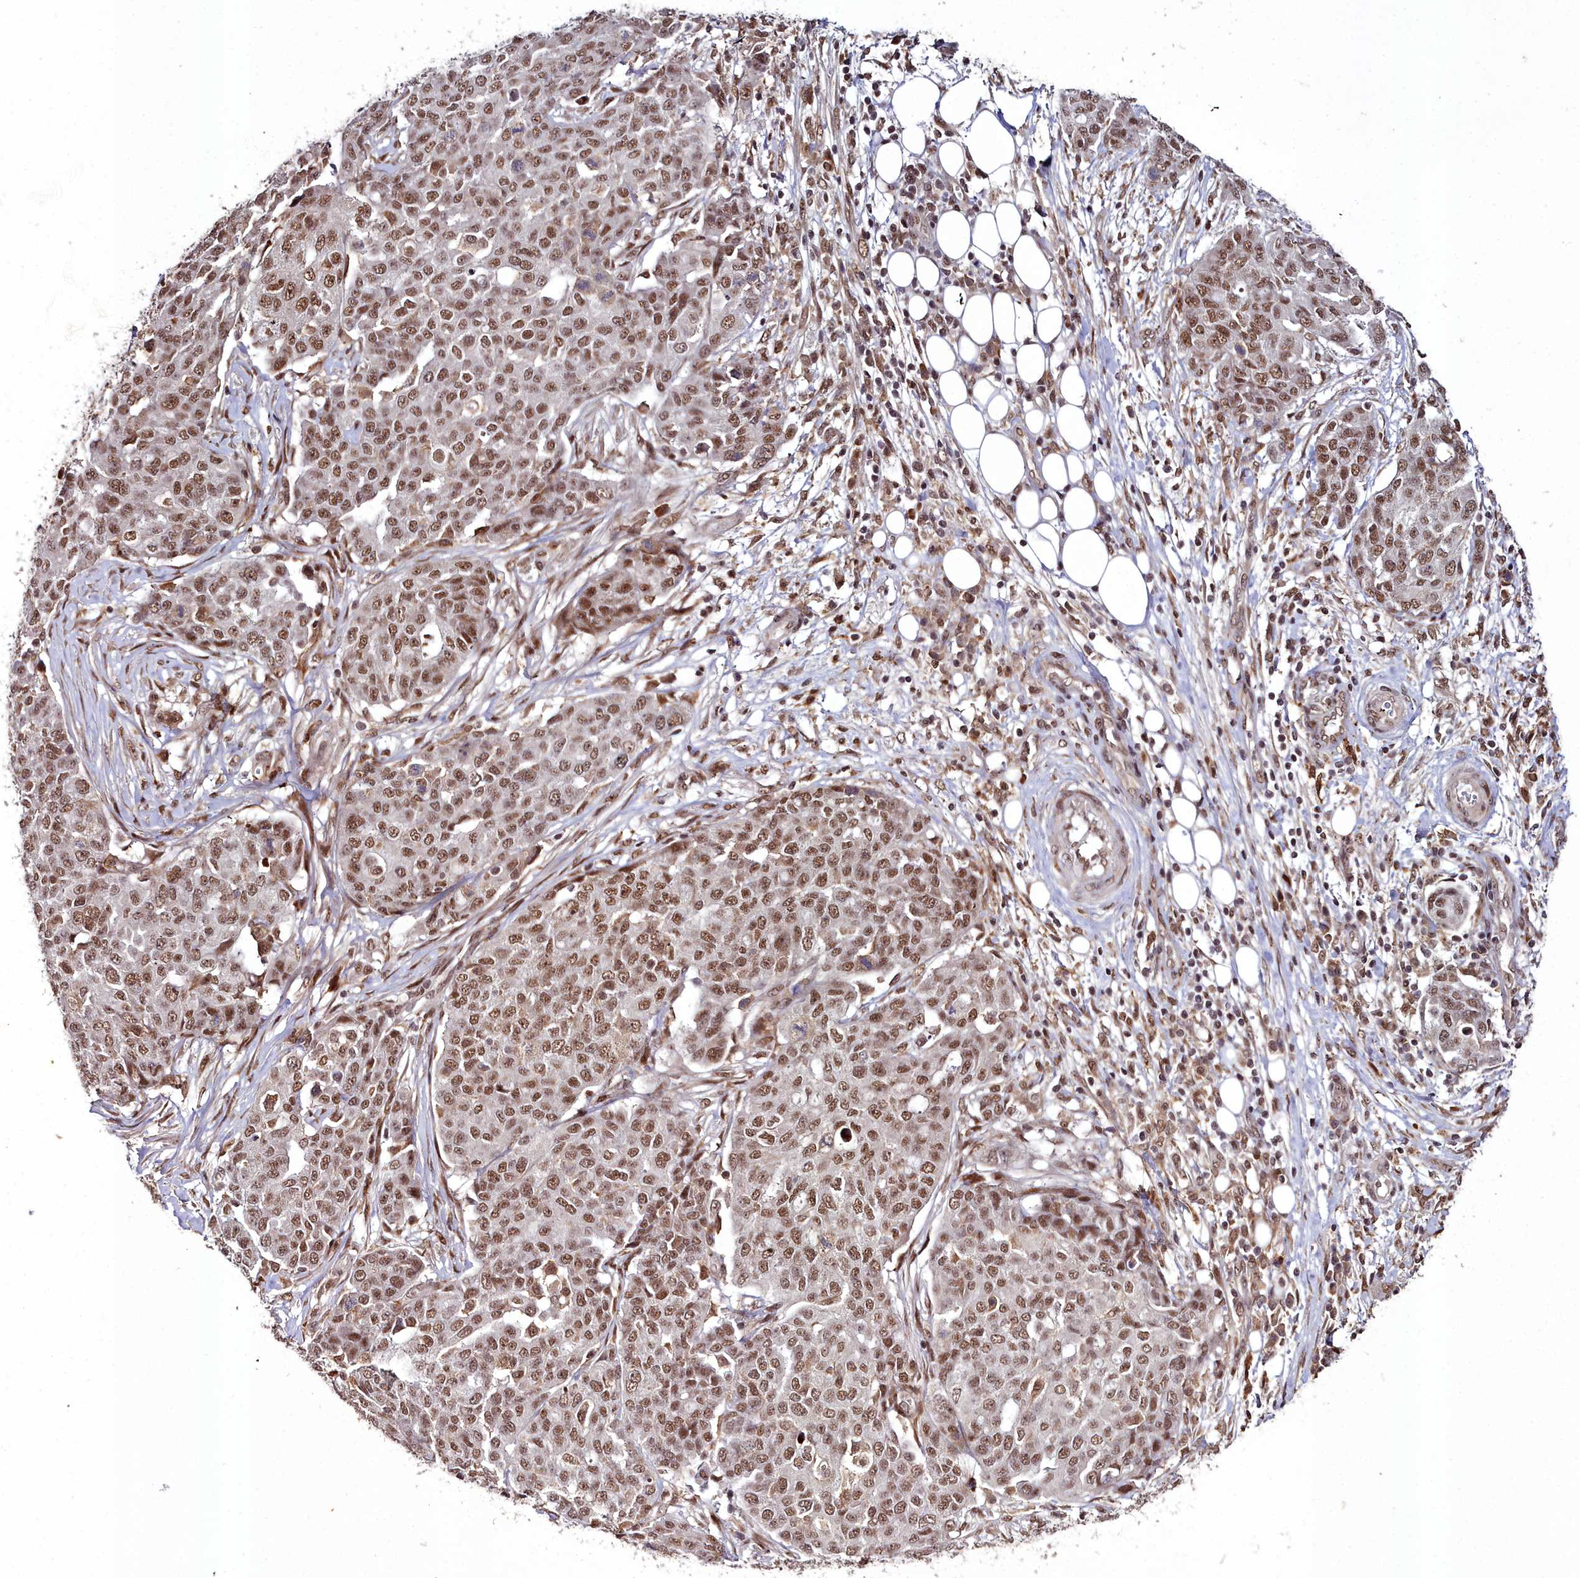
{"staining": {"intensity": "moderate", "quantity": ">75%", "location": "nuclear"}, "tissue": "ovarian cancer", "cell_type": "Tumor cells", "image_type": "cancer", "snomed": [{"axis": "morphology", "description": "Cystadenocarcinoma, serous, NOS"}, {"axis": "topography", "description": "Soft tissue"}, {"axis": "topography", "description": "Ovary"}], "caption": "Moderate nuclear protein positivity is appreciated in approximately >75% of tumor cells in ovarian cancer (serous cystadenocarcinoma). (brown staining indicates protein expression, while blue staining denotes nuclei).", "gene": "CXXC1", "patient": {"sex": "female", "age": 57}}